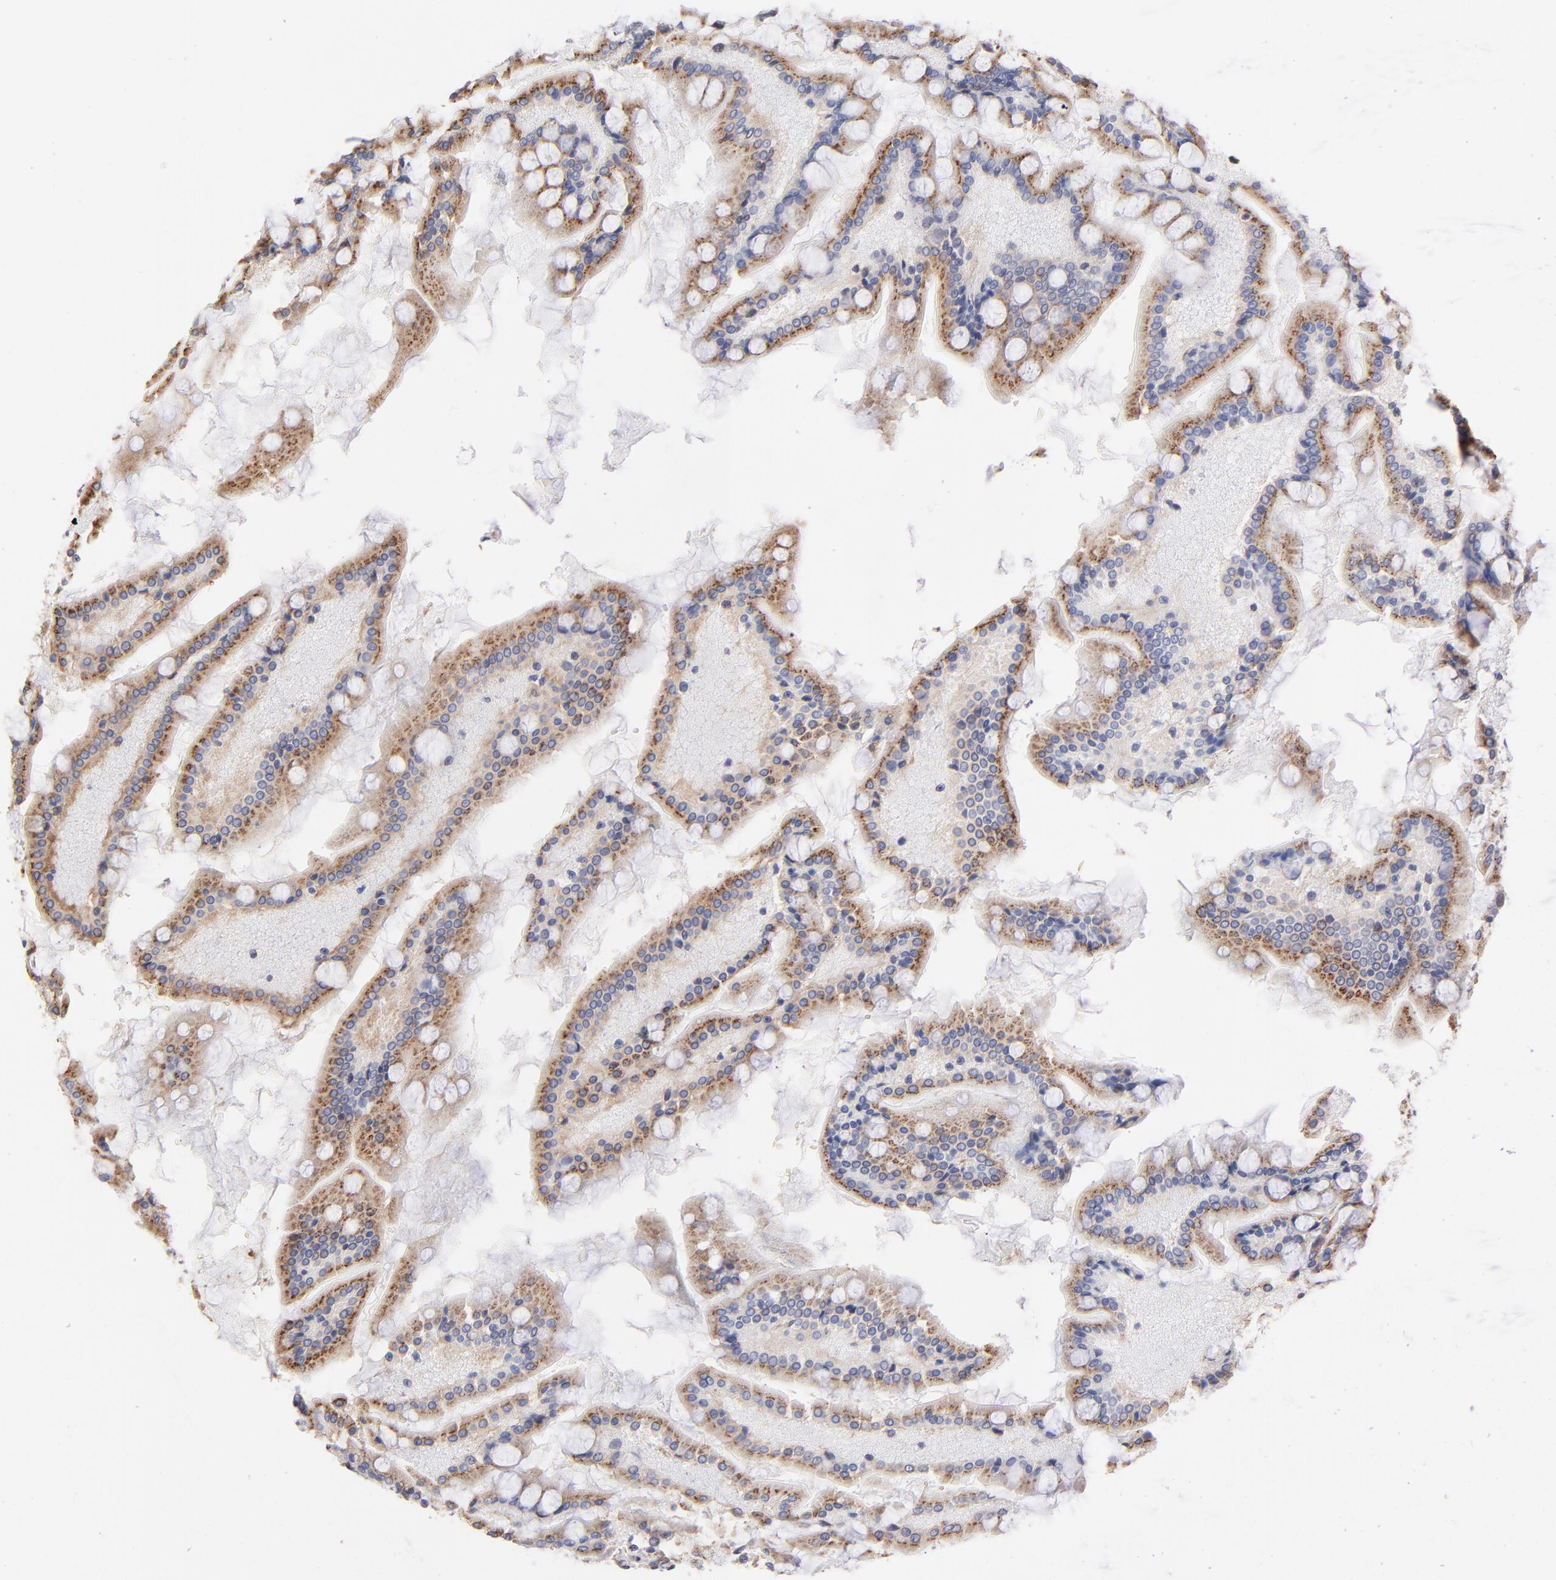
{"staining": {"intensity": "strong", "quantity": "<25%", "location": "cytoplasmic/membranous"}, "tissue": "small intestine", "cell_type": "Glandular cells", "image_type": "normal", "snomed": [{"axis": "morphology", "description": "Normal tissue, NOS"}, {"axis": "topography", "description": "Small intestine"}], "caption": "Immunohistochemical staining of normal human small intestine displays <25% levels of strong cytoplasmic/membranous protein expression in approximately <25% of glandular cells.", "gene": "LMAN1", "patient": {"sex": "male", "age": 41}}